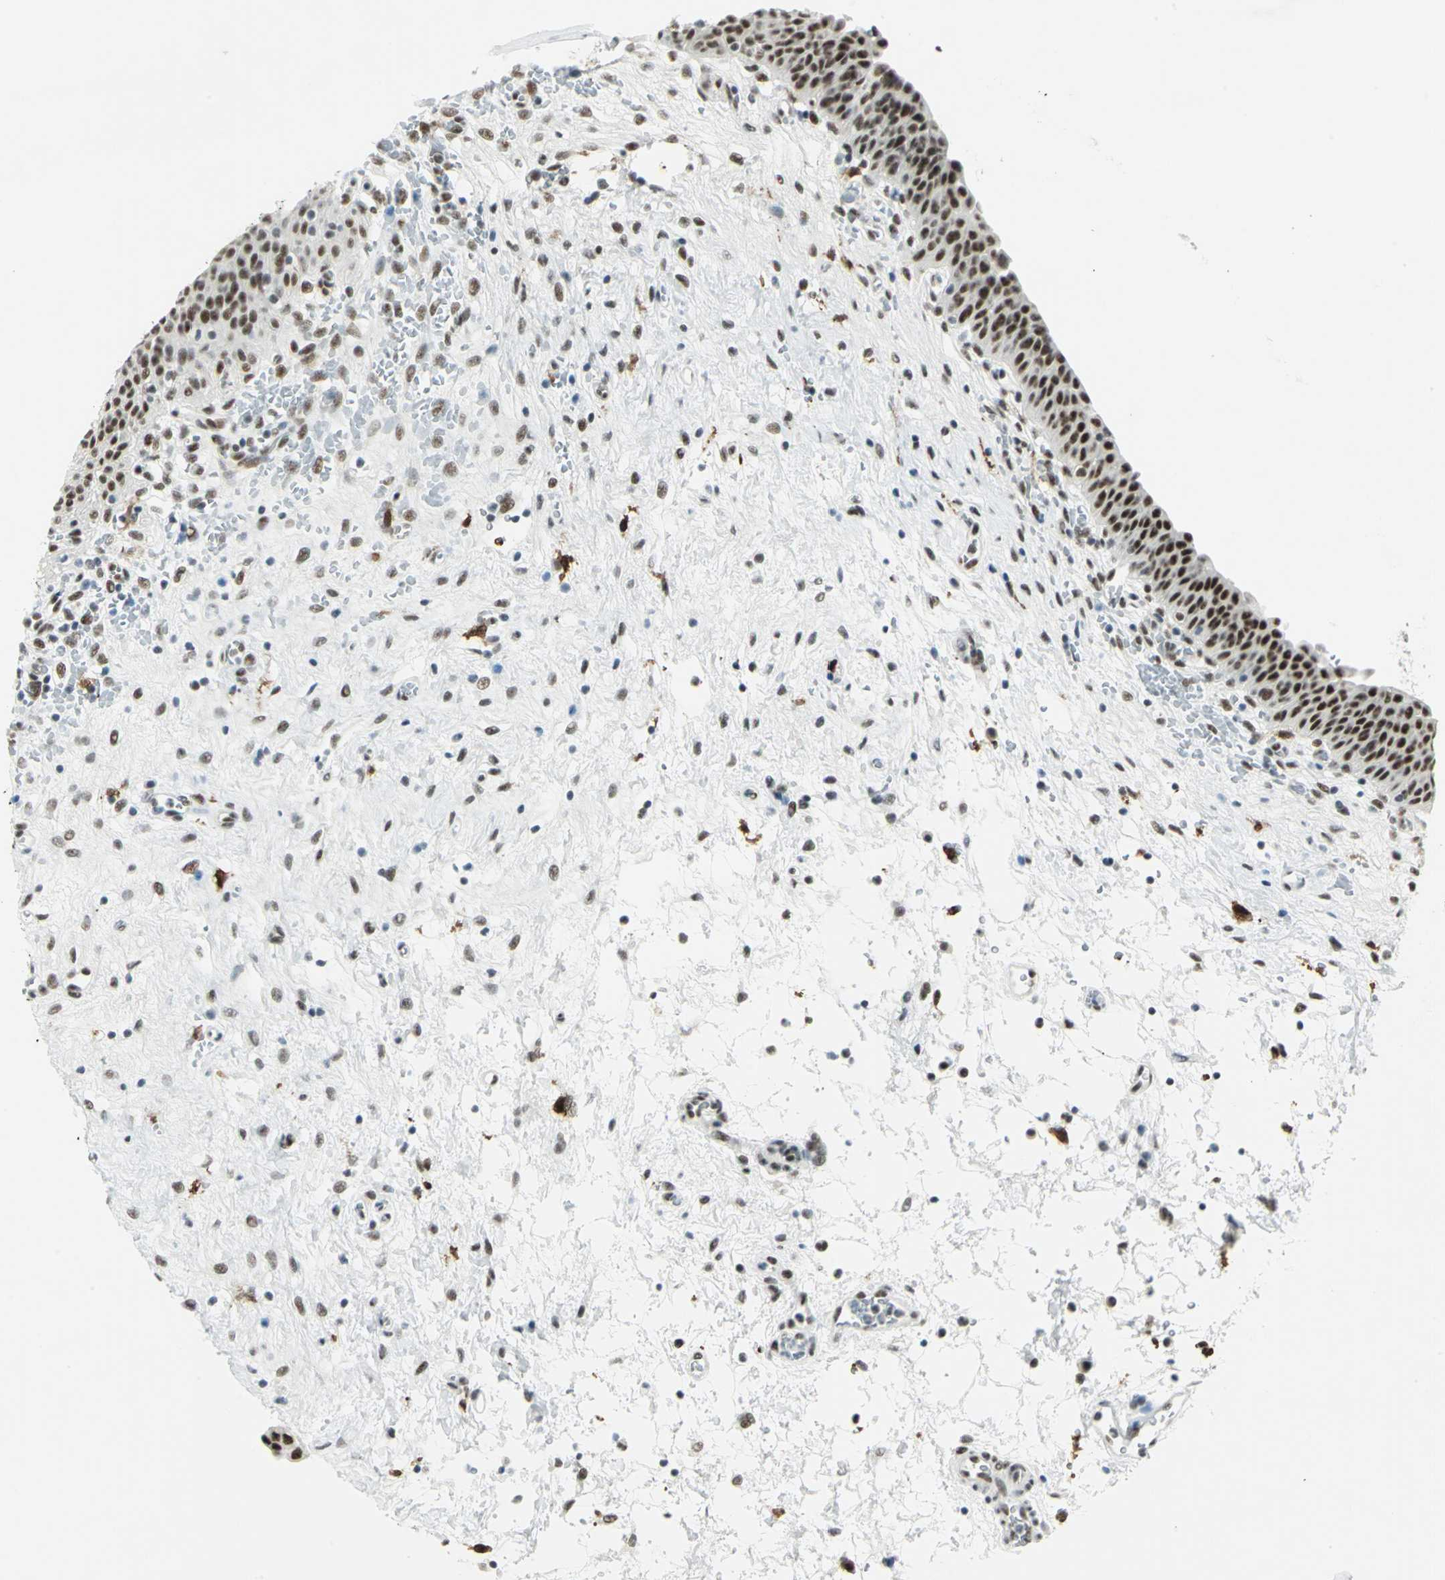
{"staining": {"intensity": "strong", "quantity": ">75%", "location": "nuclear"}, "tissue": "urinary bladder", "cell_type": "Urothelial cells", "image_type": "normal", "snomed": [{"axis": "morphology", "description": "Normal tissue, NOS"}, {"axis": "morphology", "description": "Dysplasia, NOS"}, {"axis": "topography", "description": "Urinary bladder"}], "caption": "Brown immunohistochemical staining in unremarkable human urinary bladder shows strong nuclear positivity in about >75% of urothelial cells. Using DAB (brown) and hematoxylin (blue) stains, captured at high magnification using brightfield microscopy.", "gene": "MTMR10", "patient": {"sex": "male", "age": 35}}